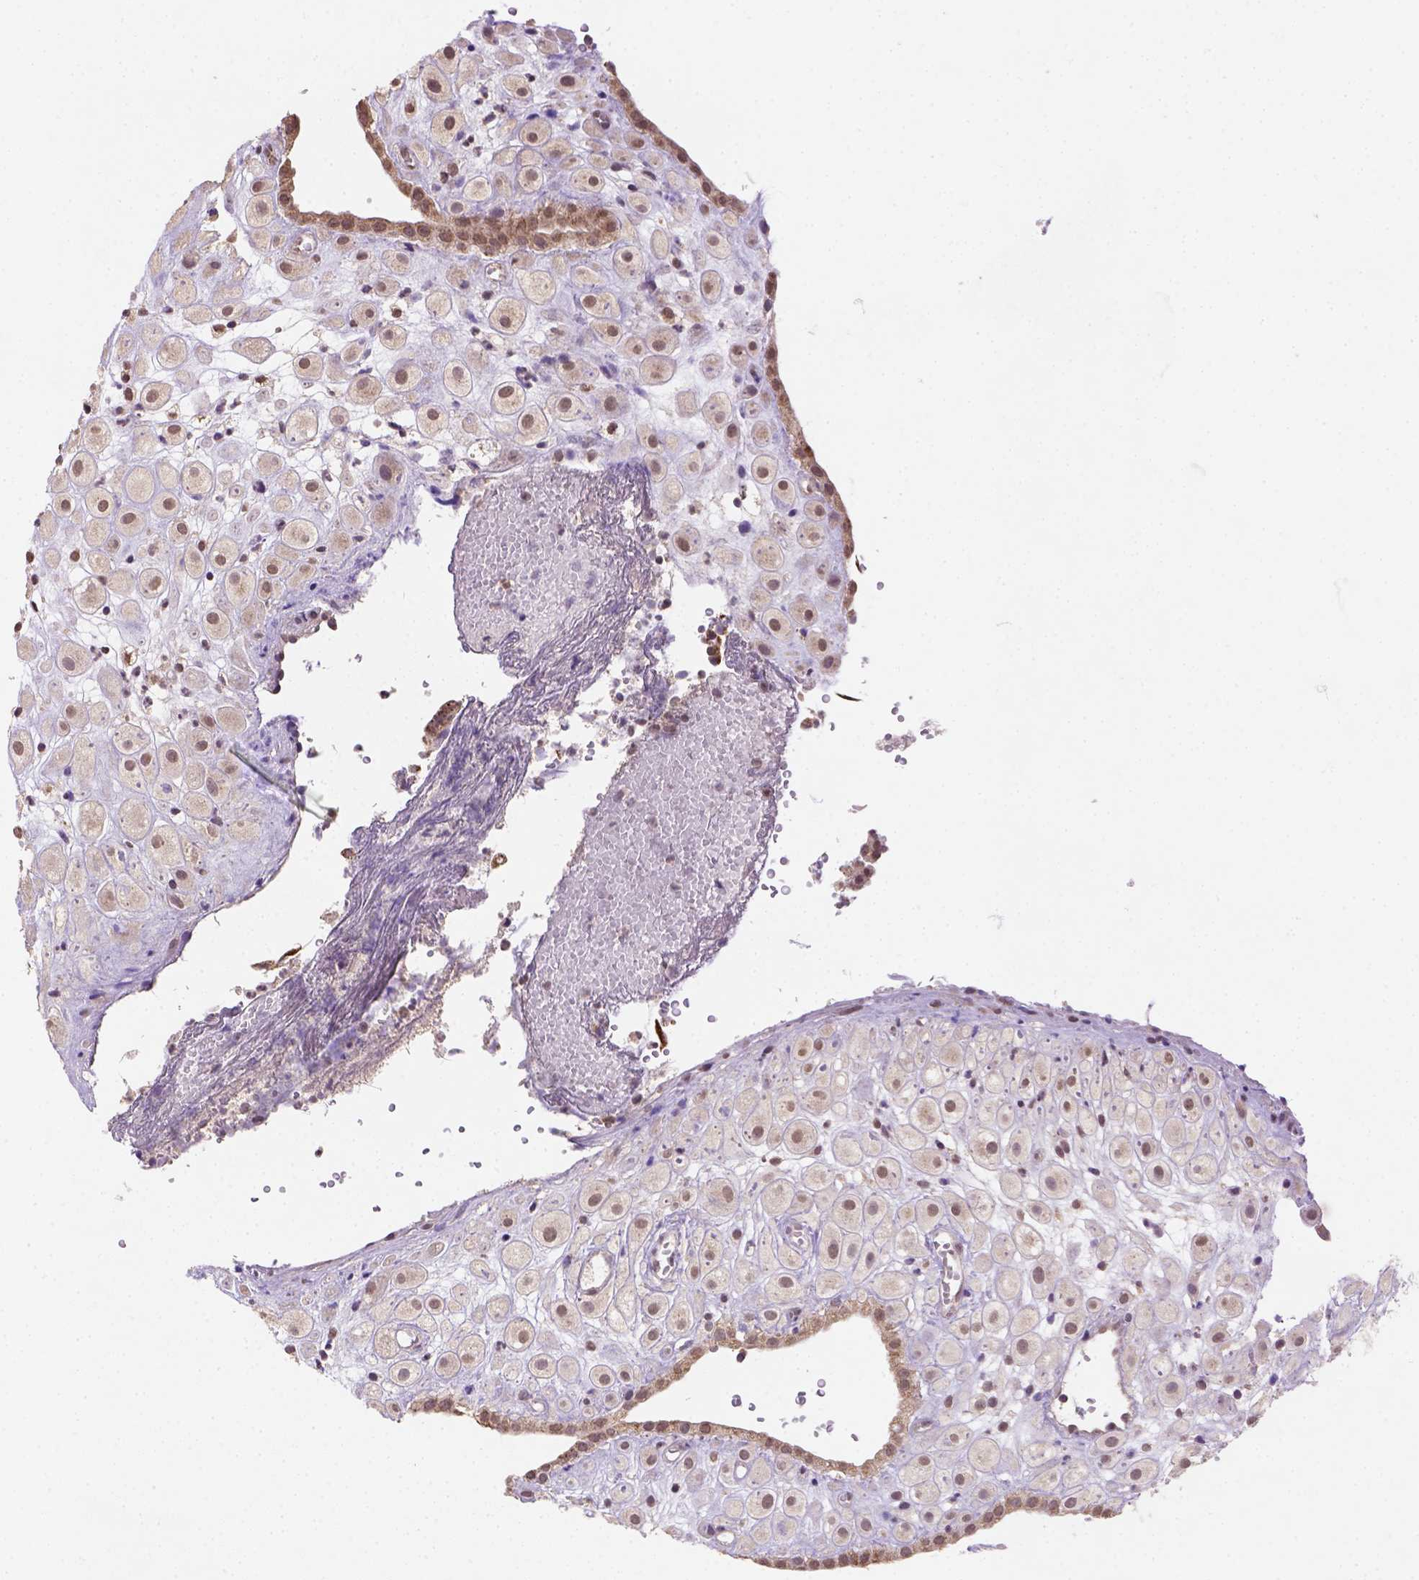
{"staining": {"intensity": "weak", "quantity": ">75%", "location": "nuclear"}, "tissue": "placenta", "cell_type": "Decidual cells", "image_type": "normal", "snomed": [{"axis": "morphology", "description": "Normal tissue, NOS"}, {"axis": "topography", "description": "Placenta"}], "caption": "Placenta was stained to show a protein in brown. There is low levels of weak nuclear staining in approximately >75% of decidual cells. (Brightfield microscopy of DAB IHC at high magnification).", "gene": "NUDT10", "patient": {"sex": "female", "age": 24}}